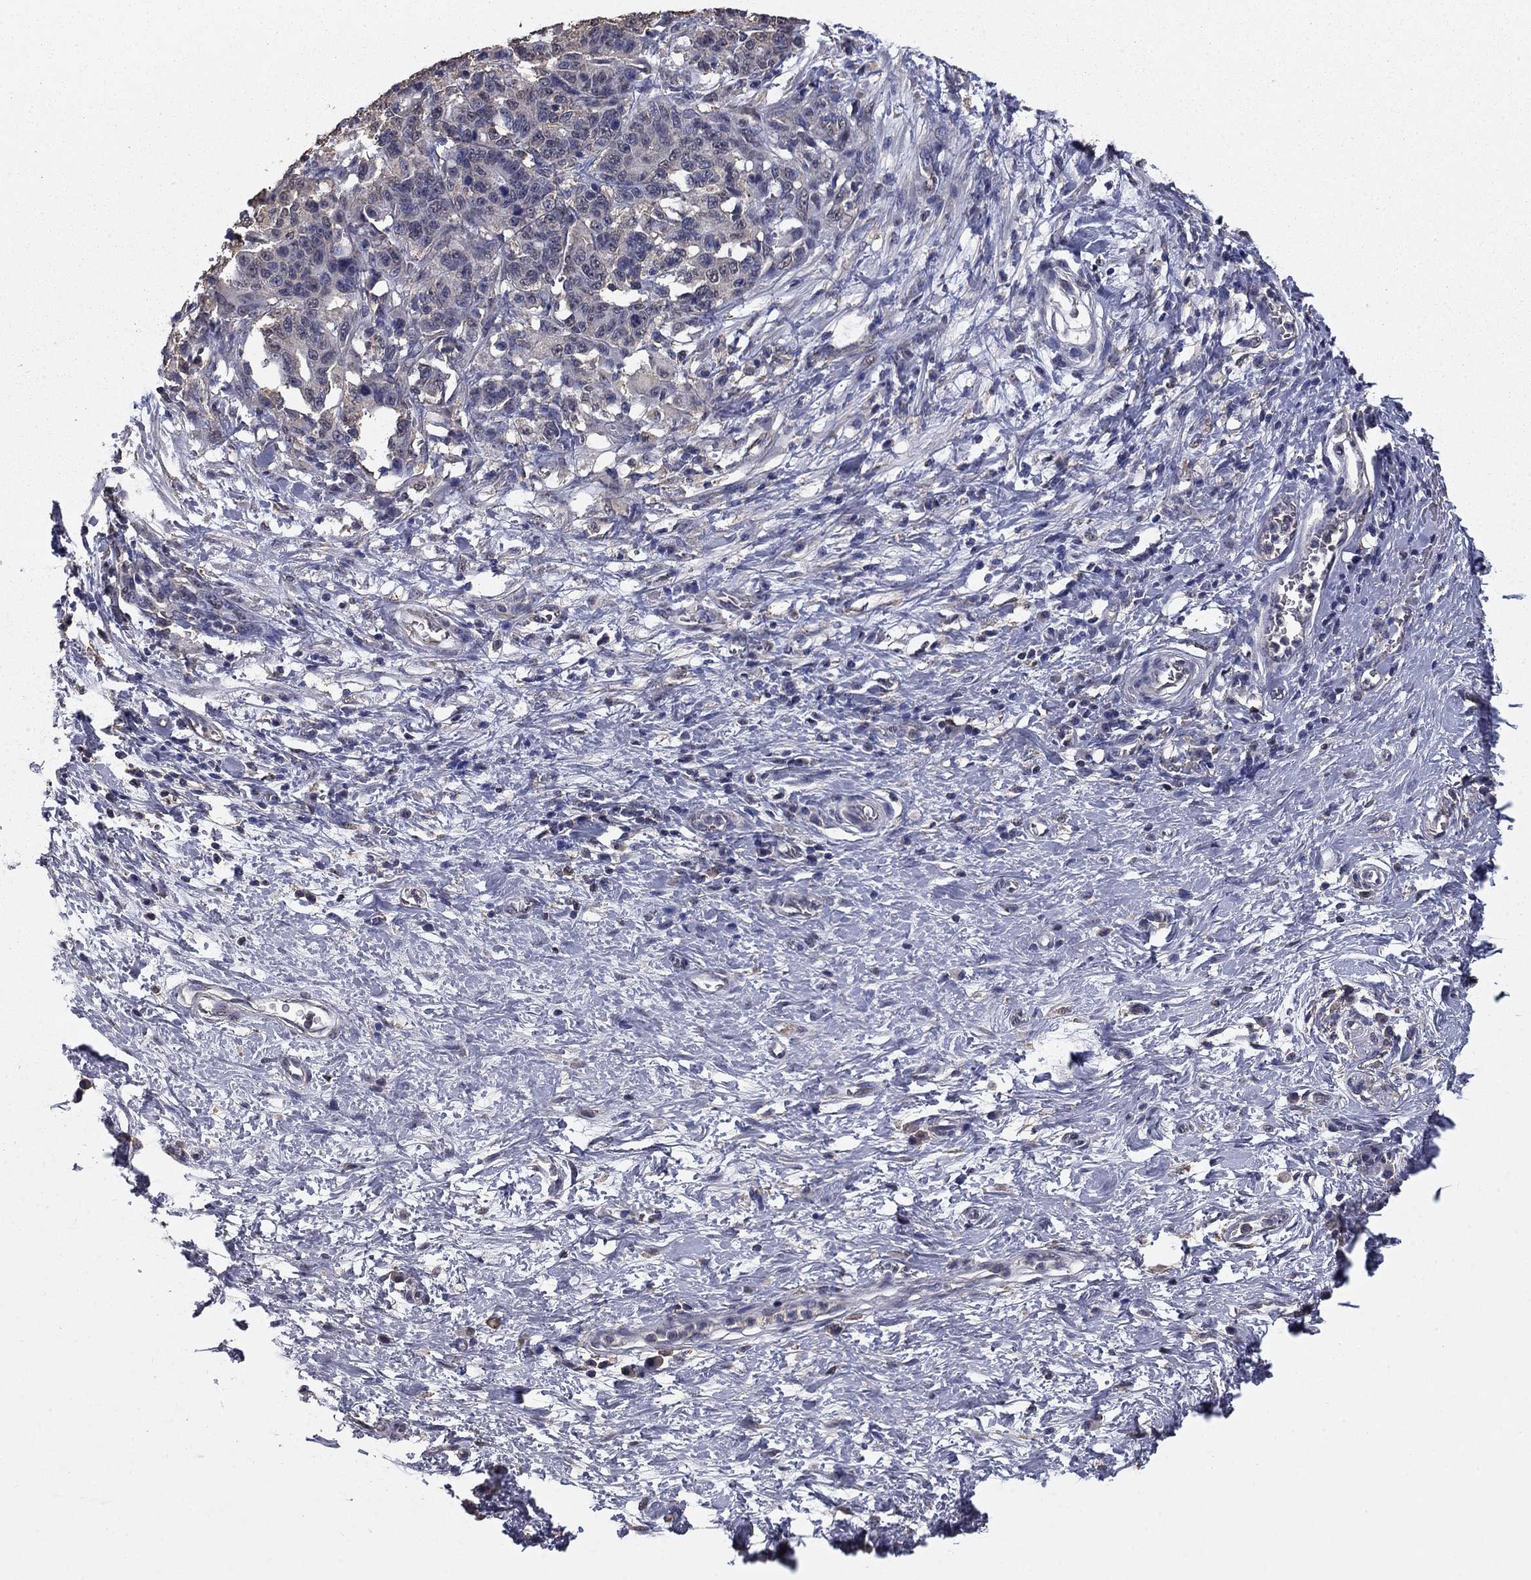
{"staining": {"intensity": "negative", "quantity": "none", "location": "none"}, "tissue": "stomach cancer", "cell_type": "Tumor cells", "image_type": "cancer", "snomed": [{"axis": "morphology", "description": "Normal tissue, NOS"}, {"axis": "morphology", "description": "Adenocarcinoma, NOS"}, {"axis": "topography", "description": "Stomach"}], "caption": "Protein analysis of stomach cancer shows no significant positivity in tumor cells.", "gene": "MFAP3L", "patient": {"sex": "female", "age": 64}}